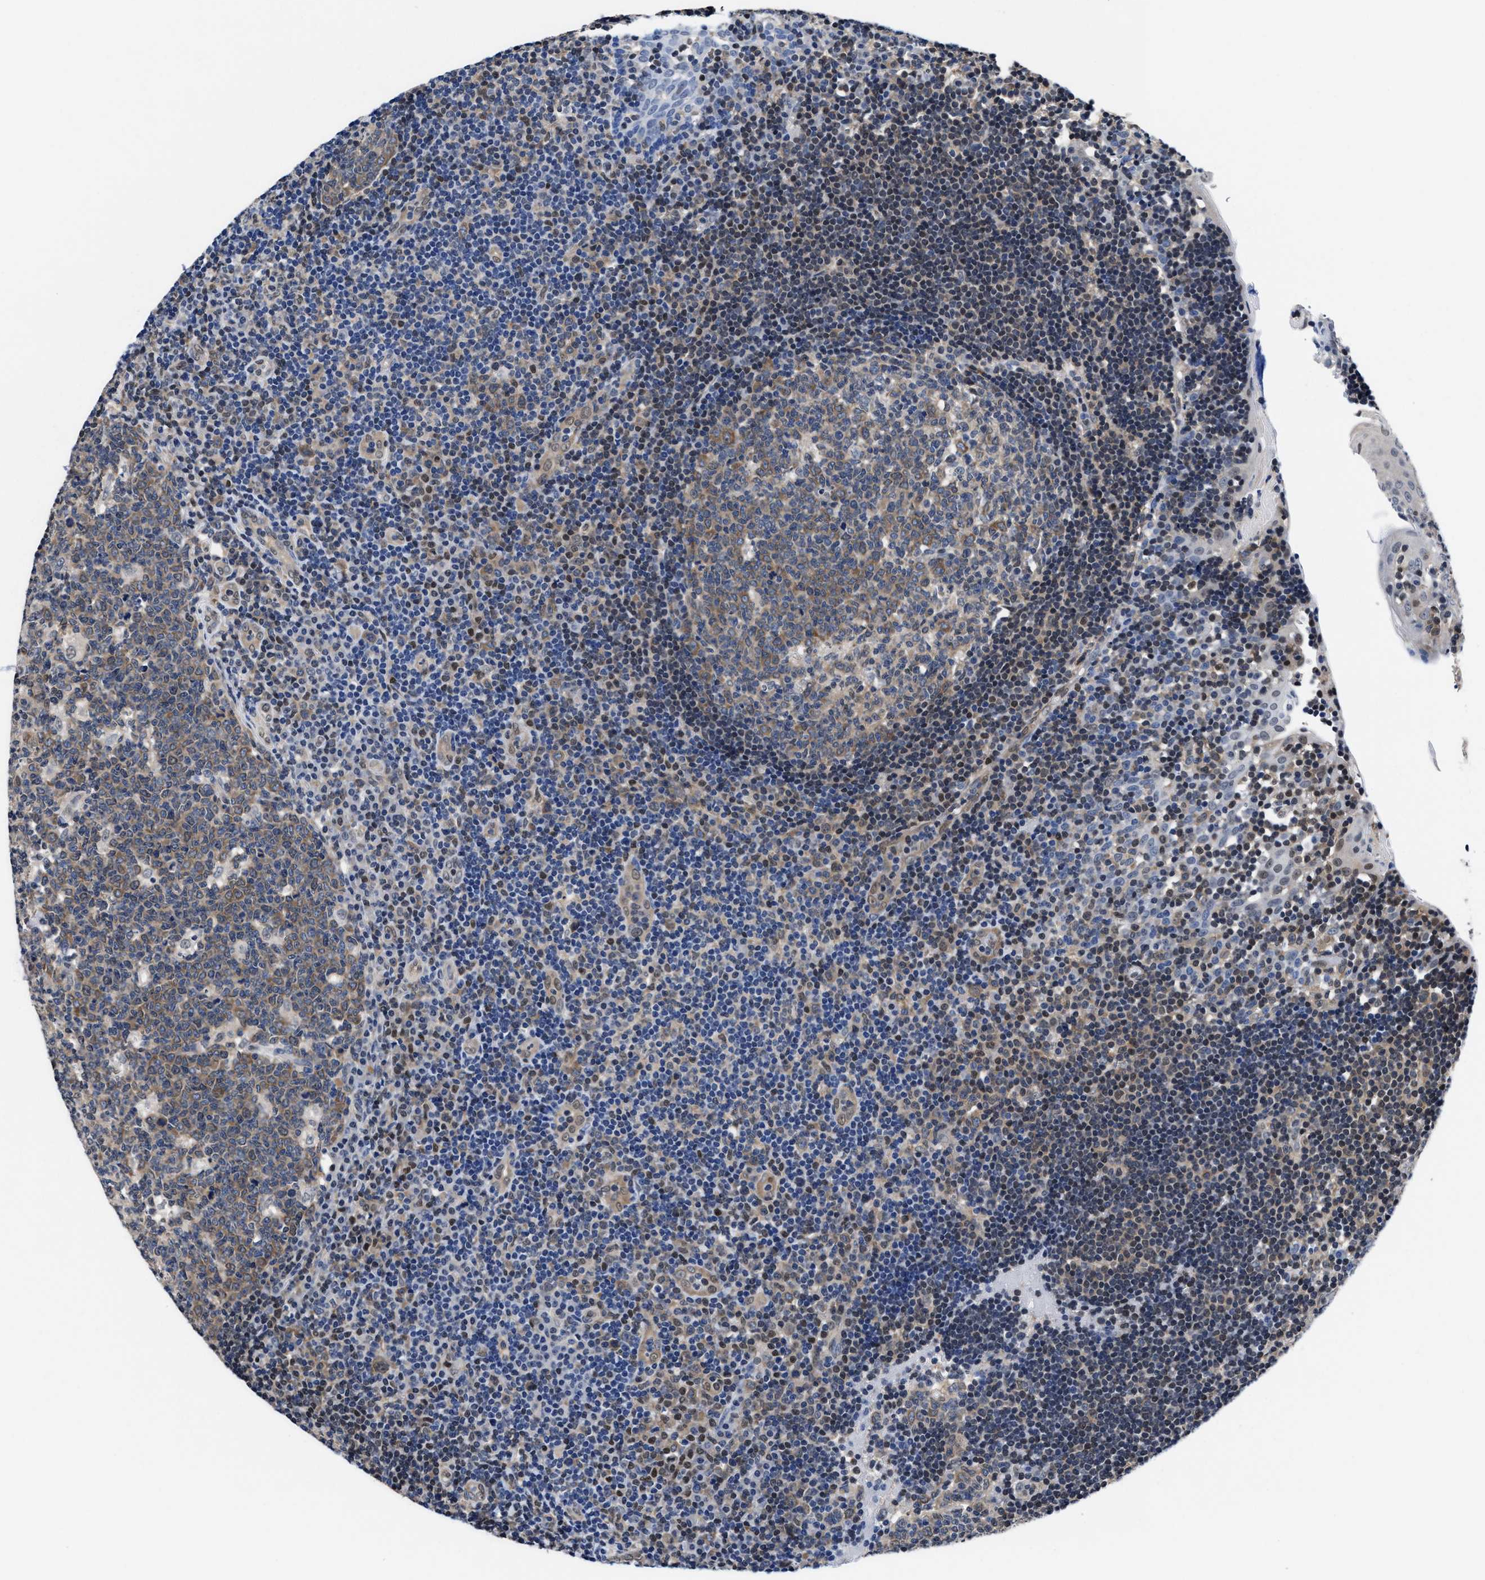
{"staining": {"intensity": "weak", "quantity": ">75%", "location": "cytoplasmic/membranous"}, "tissue": "tonsil", "cell_type": "Germinal center cells", "image_type": "normal", "snomed": [{"axis": "morphology", "description": "Normal tissue, NOS"}, {"axis": "topography", "description": "Tonsil"}], "caption": "Approximately >75% of germinal center cells in normal human tonsil show weak cytoplasmic/membranous protein staining as visualized by brown immunohistochemical staining.", "gene": "ACLY", "patient": {"sex": "female", "age": 40}}